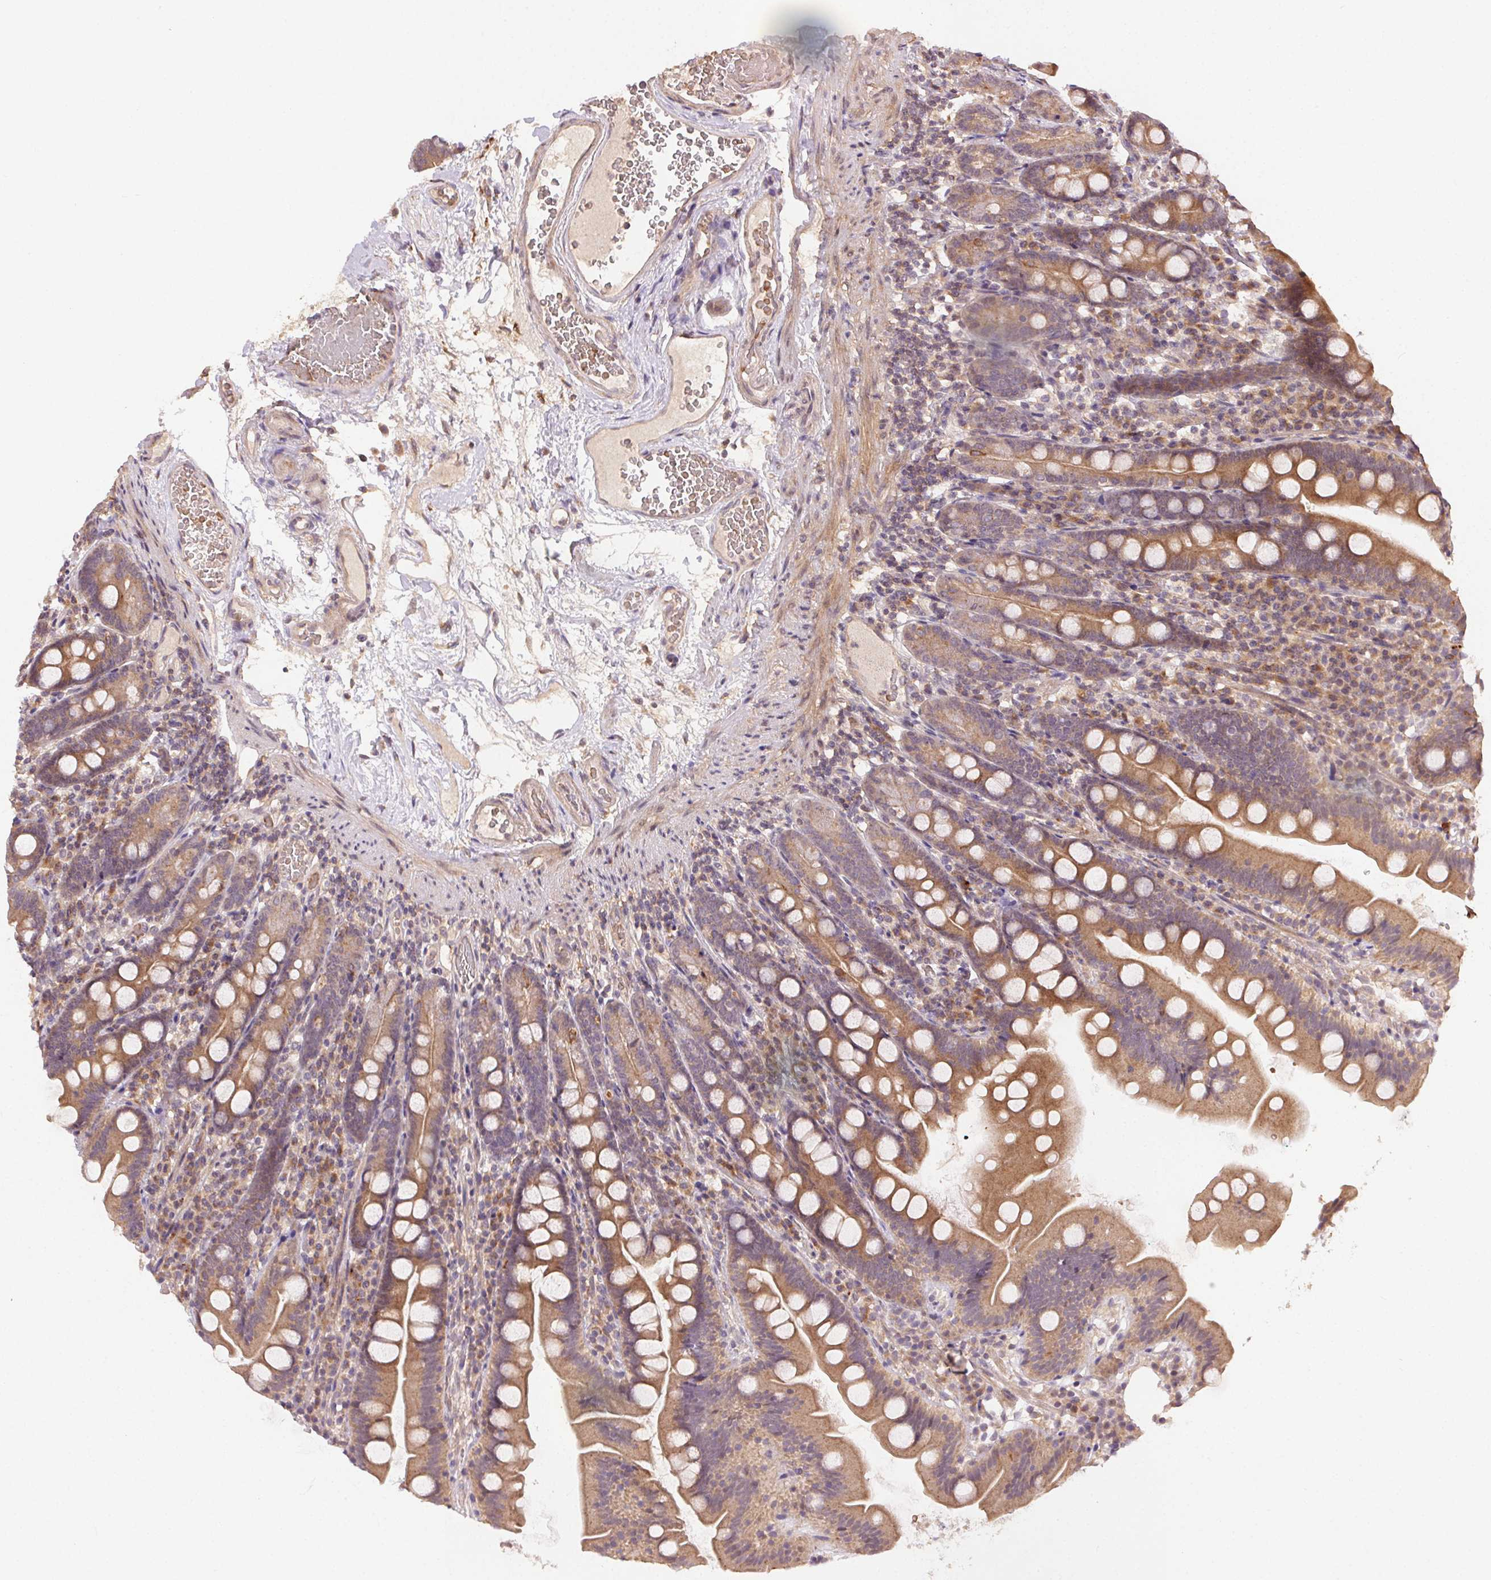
{"staining": {"intensity": "moderate", "quantity": ">75%", "location": "cytoplasmic/membranous"}, "tissue": "duodenum", "cell_type": "Glandular cells", "image_type": "normal", "snomed": [{"axis": "morphology", "description": "Normal tissue, NOS"}, {"axis": "topography", "description": "Duodenum"}], "caption": "A micrograph of human duodenum stained for a protein demonstrates moderate cytoplasmic/membranous brown staining in glandular cells. The staining was performed using DAB, with brown indicating positive protein expression. Nuclei are stained blue with hematoxylin.", "gene": "KLHL15", "patient": {"sex": "female", "age": 67}}